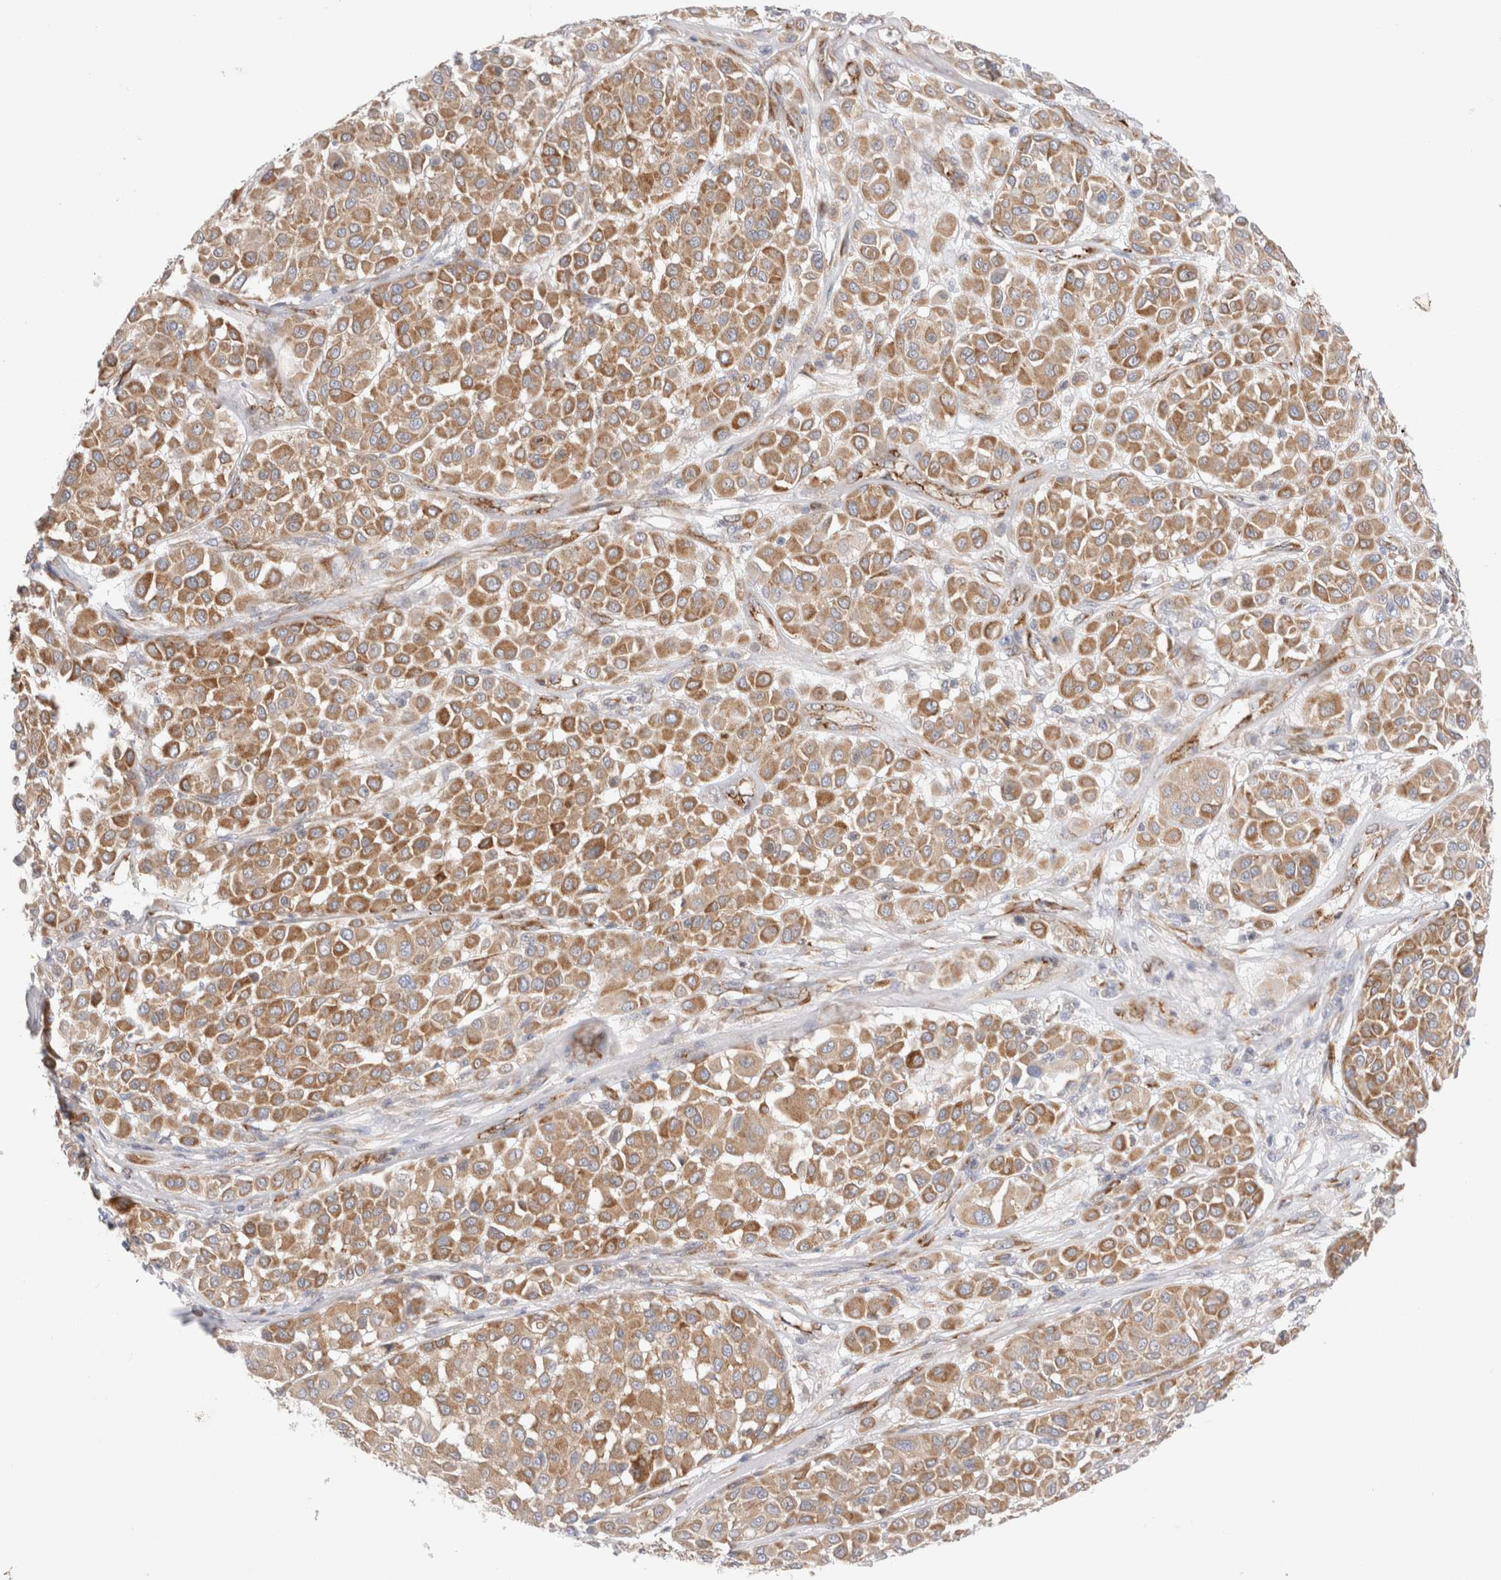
{"staining": {"intensity": "moderate", "quantity": ">75%", "location": "cytoplasmic/membranous"}, "tissue": "melanoma", "cell_type": "Tumor cells", "image_type": "cancer", "snomed": [{"axis": "morphology", "description": "Malignant melanoma, Metastatic site"}, {"axis": "topography", "description": "Soft tissue"}], "caption": "This image shows immunohistochemistry staining of human malignant melanoma (metastatic site), with medium moderate cytoplasmic/membranous staining in approximately >75% of tumor cells.", "gene": "CNPY4", "patient": {"sex": "male", "age": 41}}